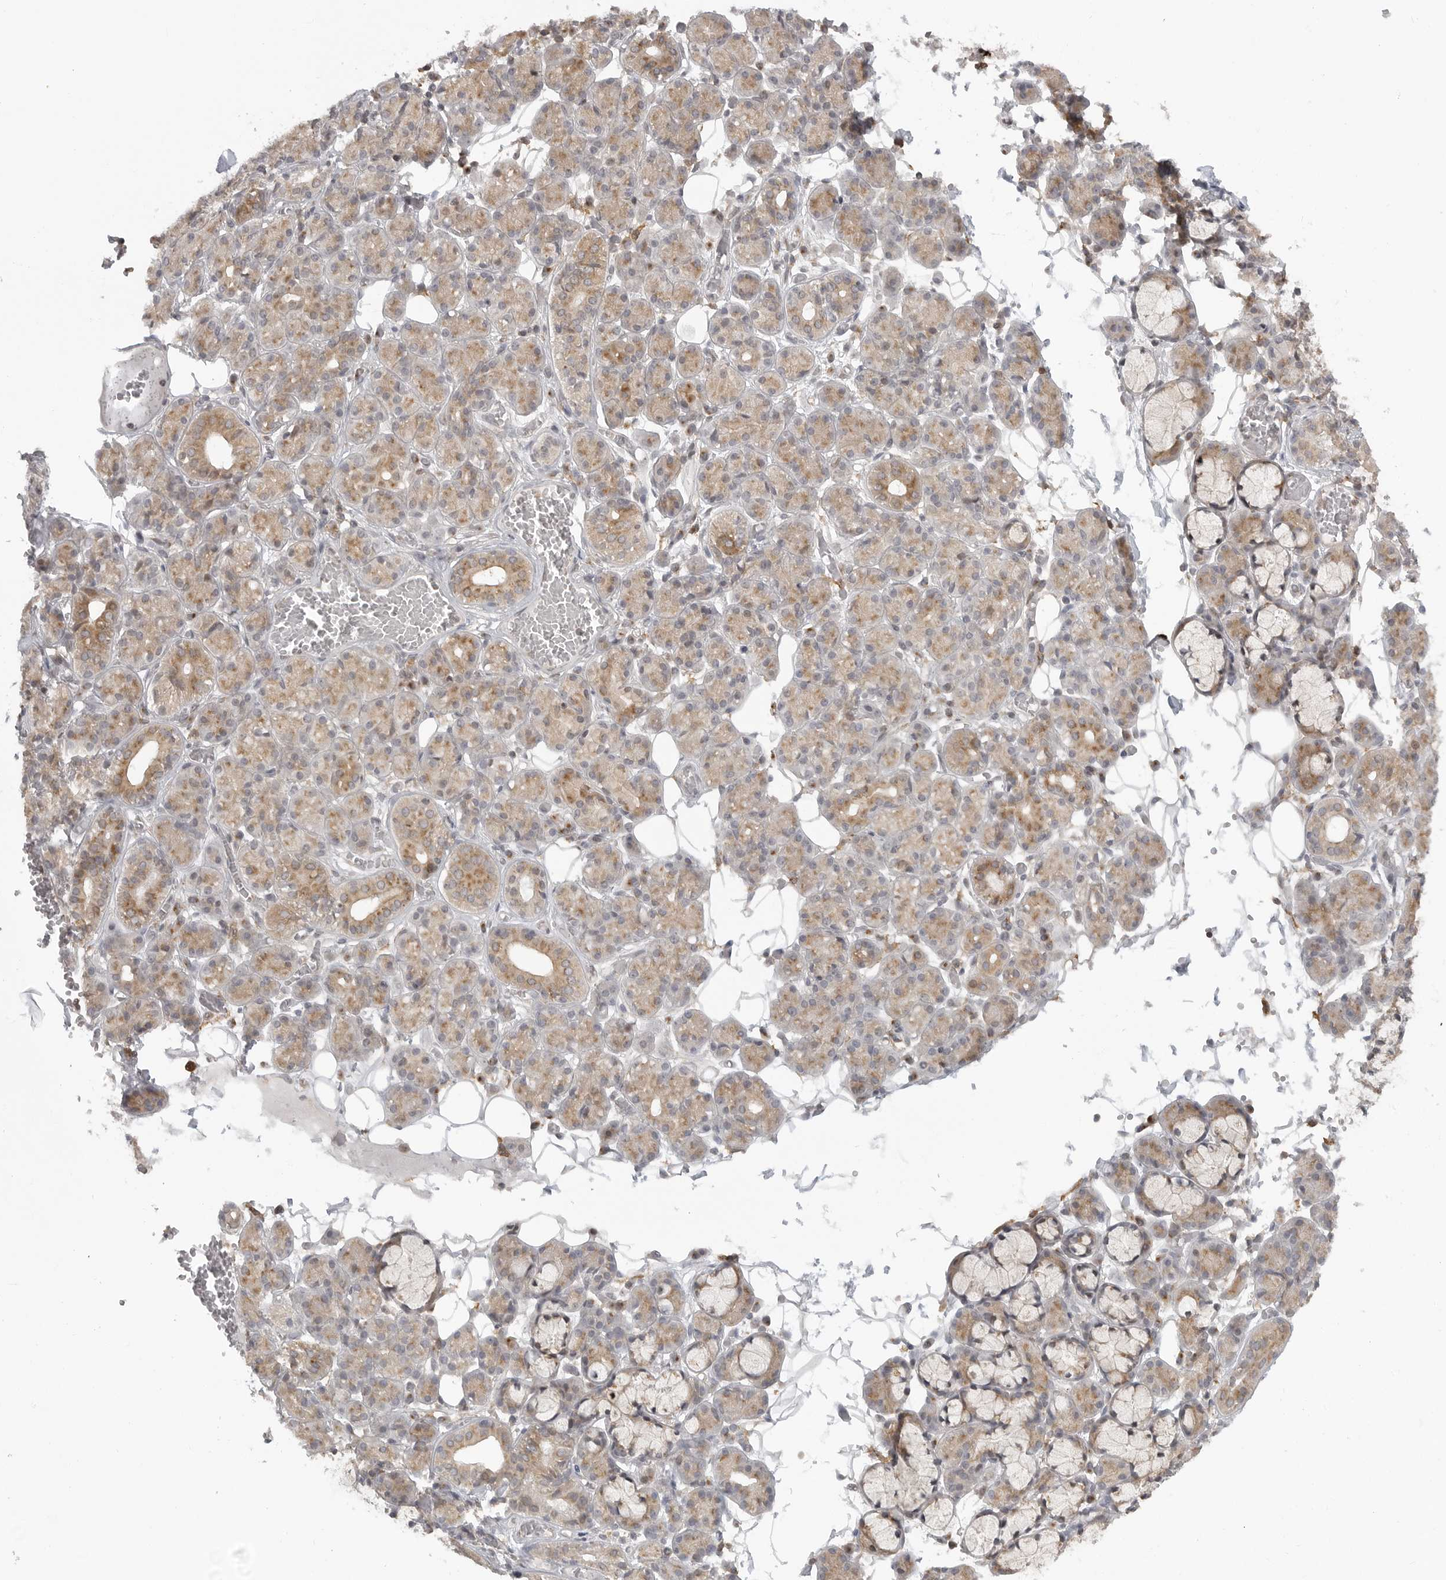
{"staining": {"intensity": "moderate", "quantity": "25%-75%", "location": "cytoplasmic/membranous"}, "tissue": "salivary gland", "cell_type": "Glandular cells", "image_type": "normal", "snomed": [{"axis": "morphology", "description": "Normal tissue, NOS"}, {"axis": "topography", "description": "Salivary gland"}], "caption": "IHC of normal salivary gland reveals medium levels of moderate cytoplasmic/membranous positivity in about 25%-75% of glandular cells. Immunohistochemistry stains the protein of interest in brown and the nuclei are stained blue.", "gene": "FAT3", "patient": {"sex": "male", "age": 63}}